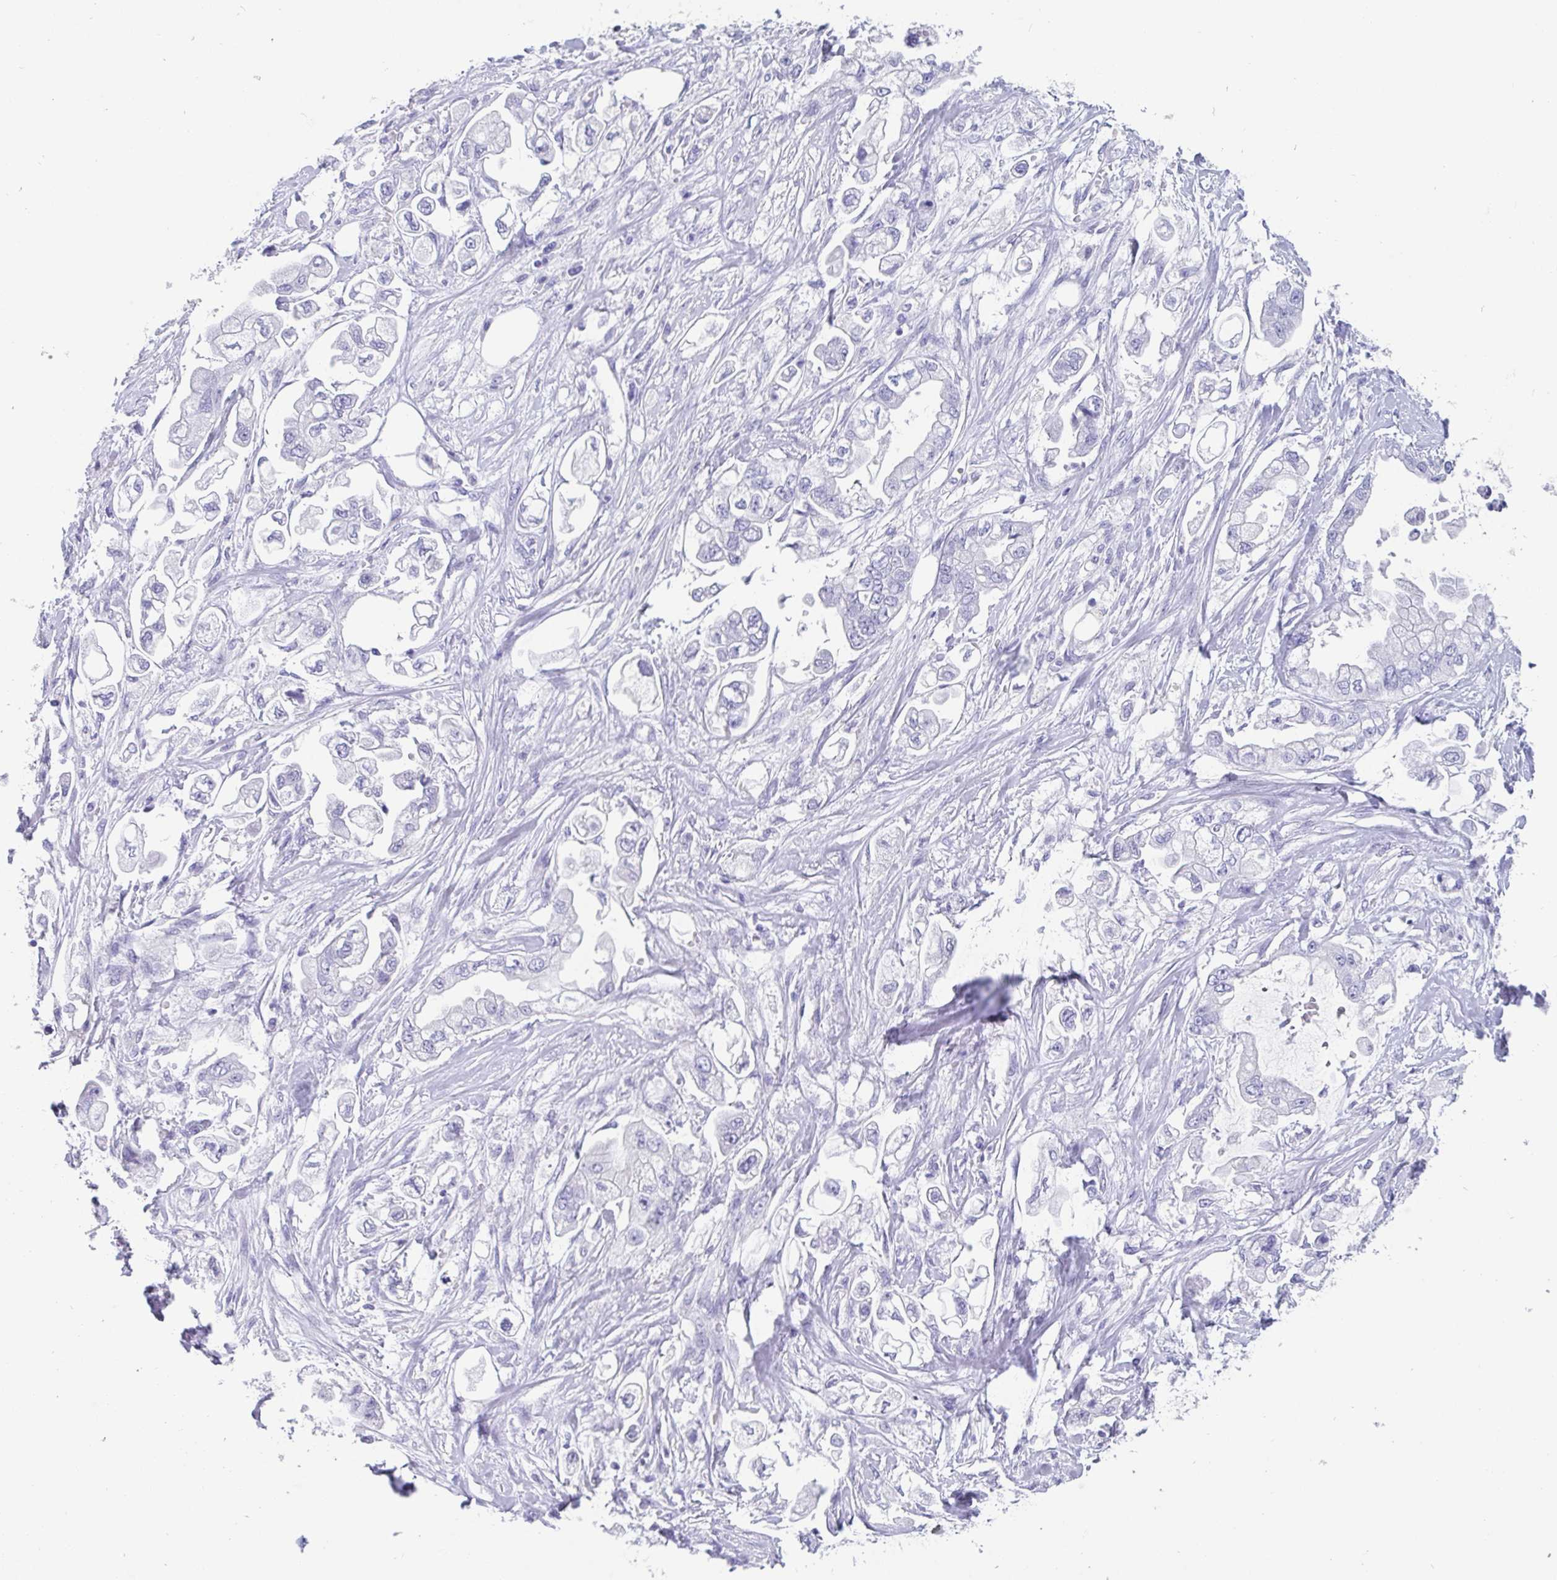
{"staining": {"intensity": "negative", "quantity": "none", "location": "none"}, "tissue": "stomach cancer", "cell_type": "Tumor cells", "image_type": "cancer", "snomed": [{"axis": "morphology", "description": "Adenocarcinoma, NOS"}, {"axis": "topography", "description": "Stomach"}], "caption": "A high-resolution image shows immunohistochemistry staining of stomach cancer (adenocarcinoma), which shows no significant expression in tumor cells.", "gene": "SCGN", "patient": {"sex": "male", "age": 62}}